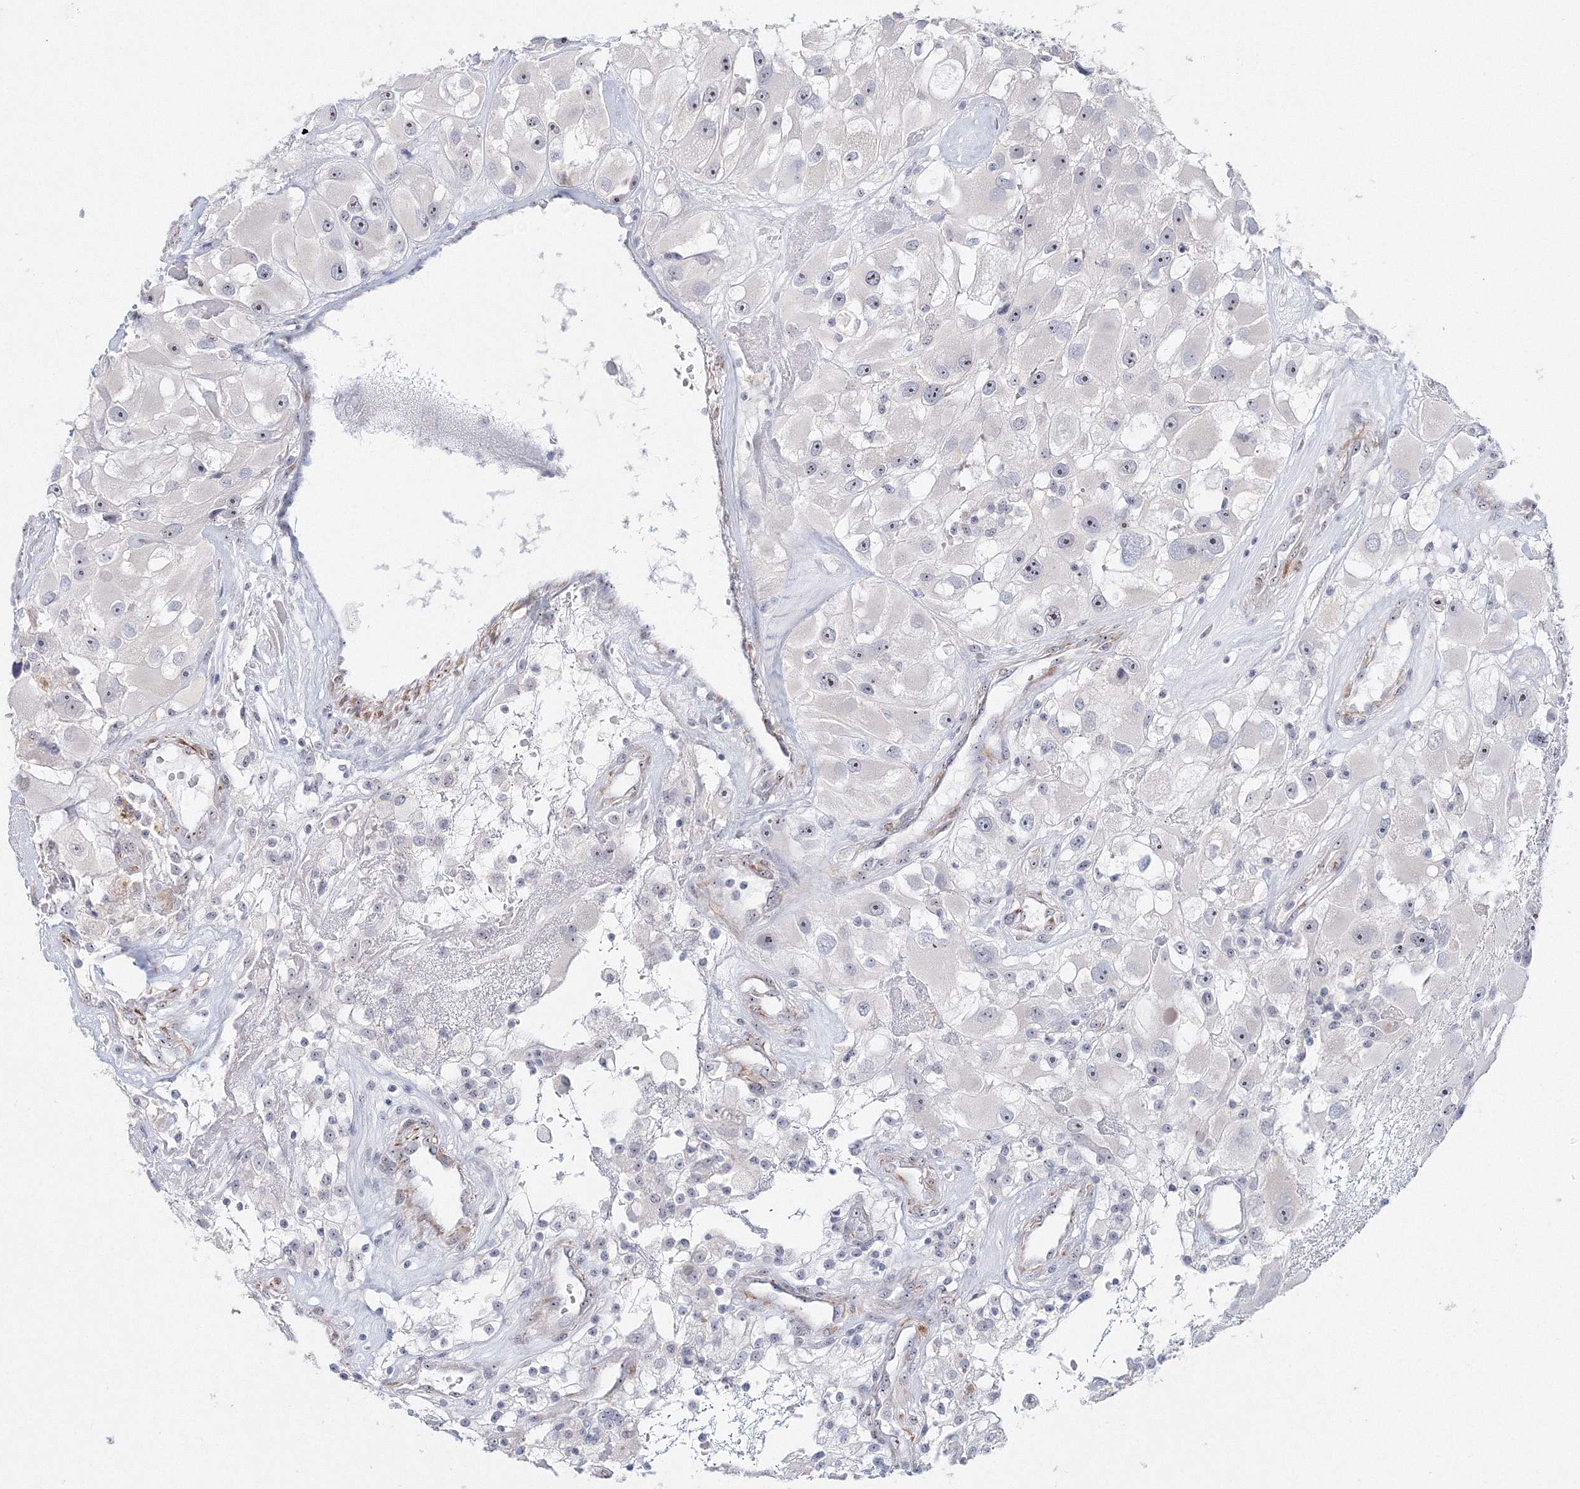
{"staining": {"intensity": "moderate", "quantity": "<25%", "location": "nuclear"}, "tissue": "renal cancer", "cell_type": "Tumor cells", "image_type": "cancer", "snomed": [{"axis": "morphology", "description": "Adenocarcinoma, NOS"}, {"axis": "topography", "description": "Kidney"}], "caption": "A micrograph showing moderate nuclear expression in about <25% of tumor cells in renal adenocarcinoma, as visualized by brown immunohistochemical staining.", "gene": "SIRT7", "patient": {"sex": "female", "age": 52}}